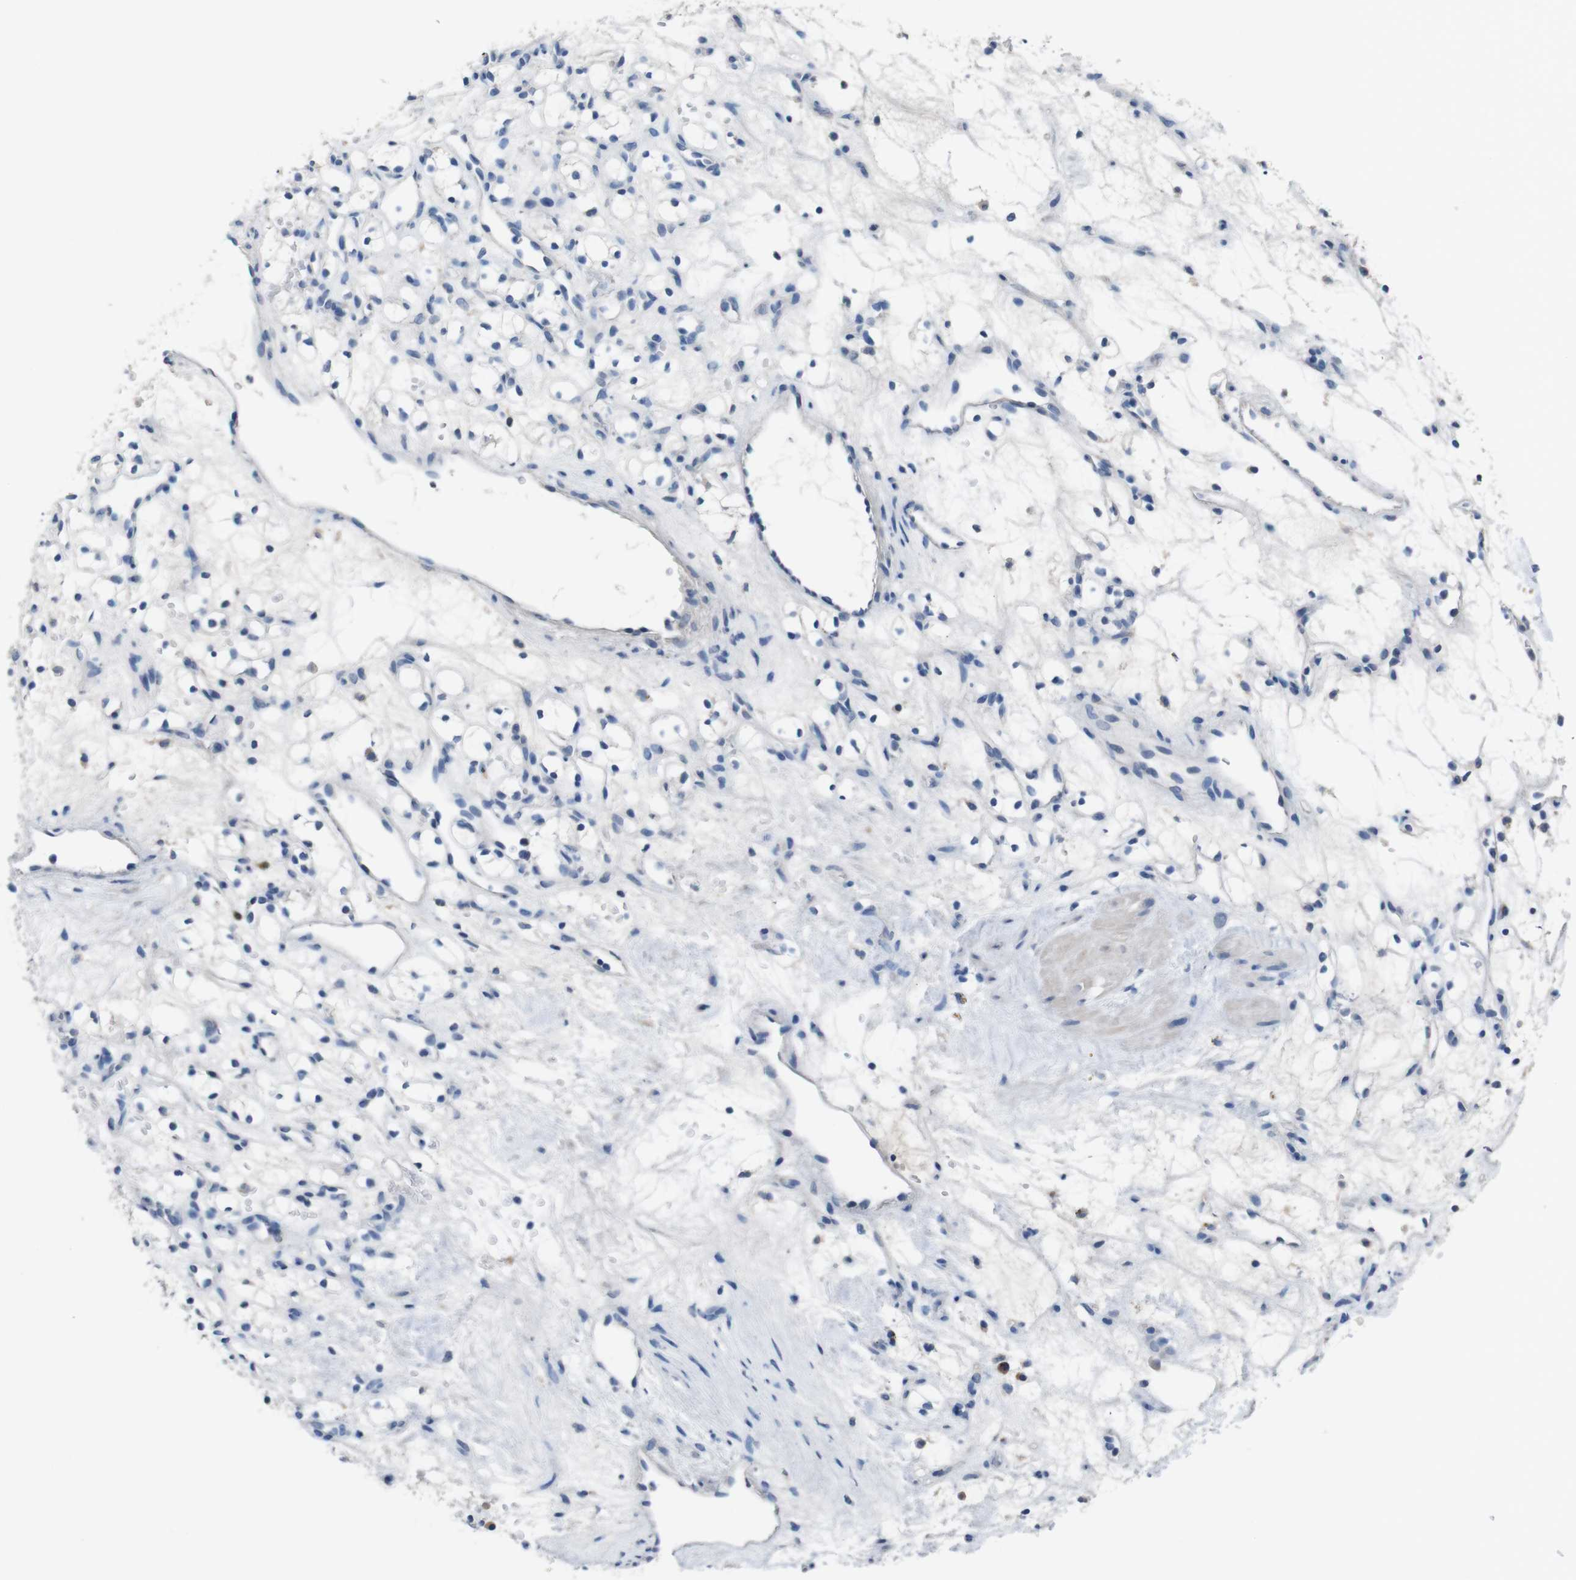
{"staining": {"intensity": "negative", "quantity": "none", "location": "none"}, "tissue": "renal cancer", "cell_type": "Tumor cells", "image_type": "cancer", "snomed": [{"axis": "morphology", "description": "Adenocarcinoma, NOS"}, {"axis": "topography", "description": "Kidney"}], "caption": "Tumor cells show no significant expression in renal cancer (adenocarcinoma).", "gene": "SLC2A8", "patient": {"sex": "female", "age": 60}}